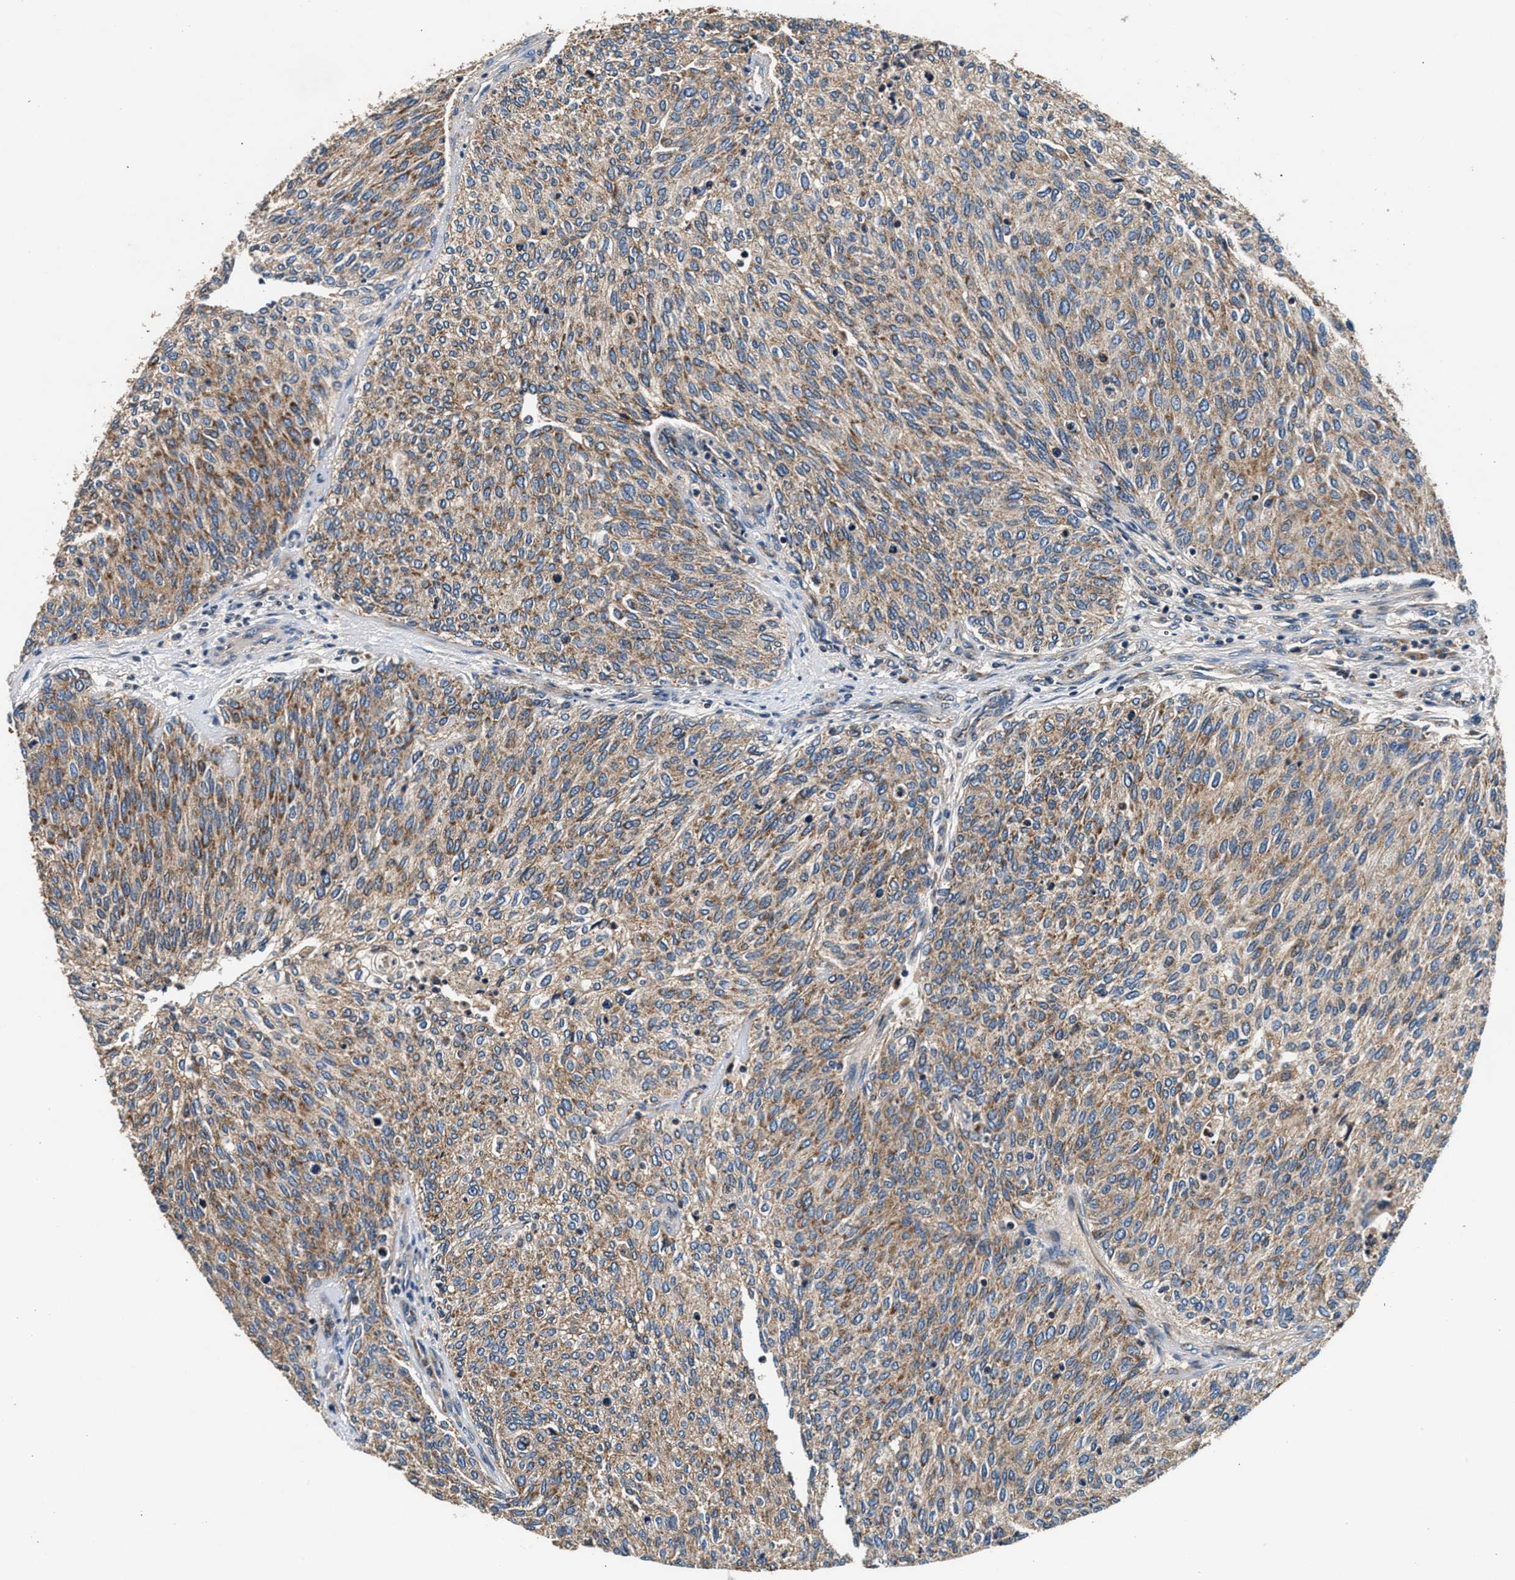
{"staining": {"intensity": "moderate", "quantity": ">75%", "location": "cytoplasmic/membranous"}, "tissue": "urothelial cancer", "cell_type": "Tumor cells", "image_type": "cancer", "snomed": [{"axis": "morphology", "description": "Urothelial carcinoma, Low grade"}, {"axis": "topography", "description": "Urinary bladder"}], "caption": "Immunohistochemical staining of urothelial cancer shows medium levels of moderate cytoplasmic/membranous protein positivity in about >75% of tumor cells. (DAB IHC, brown staining for protein, blue staining for nuclei).", "gene": "IMMT", "patient": {"sex": "female", "age": 79}}